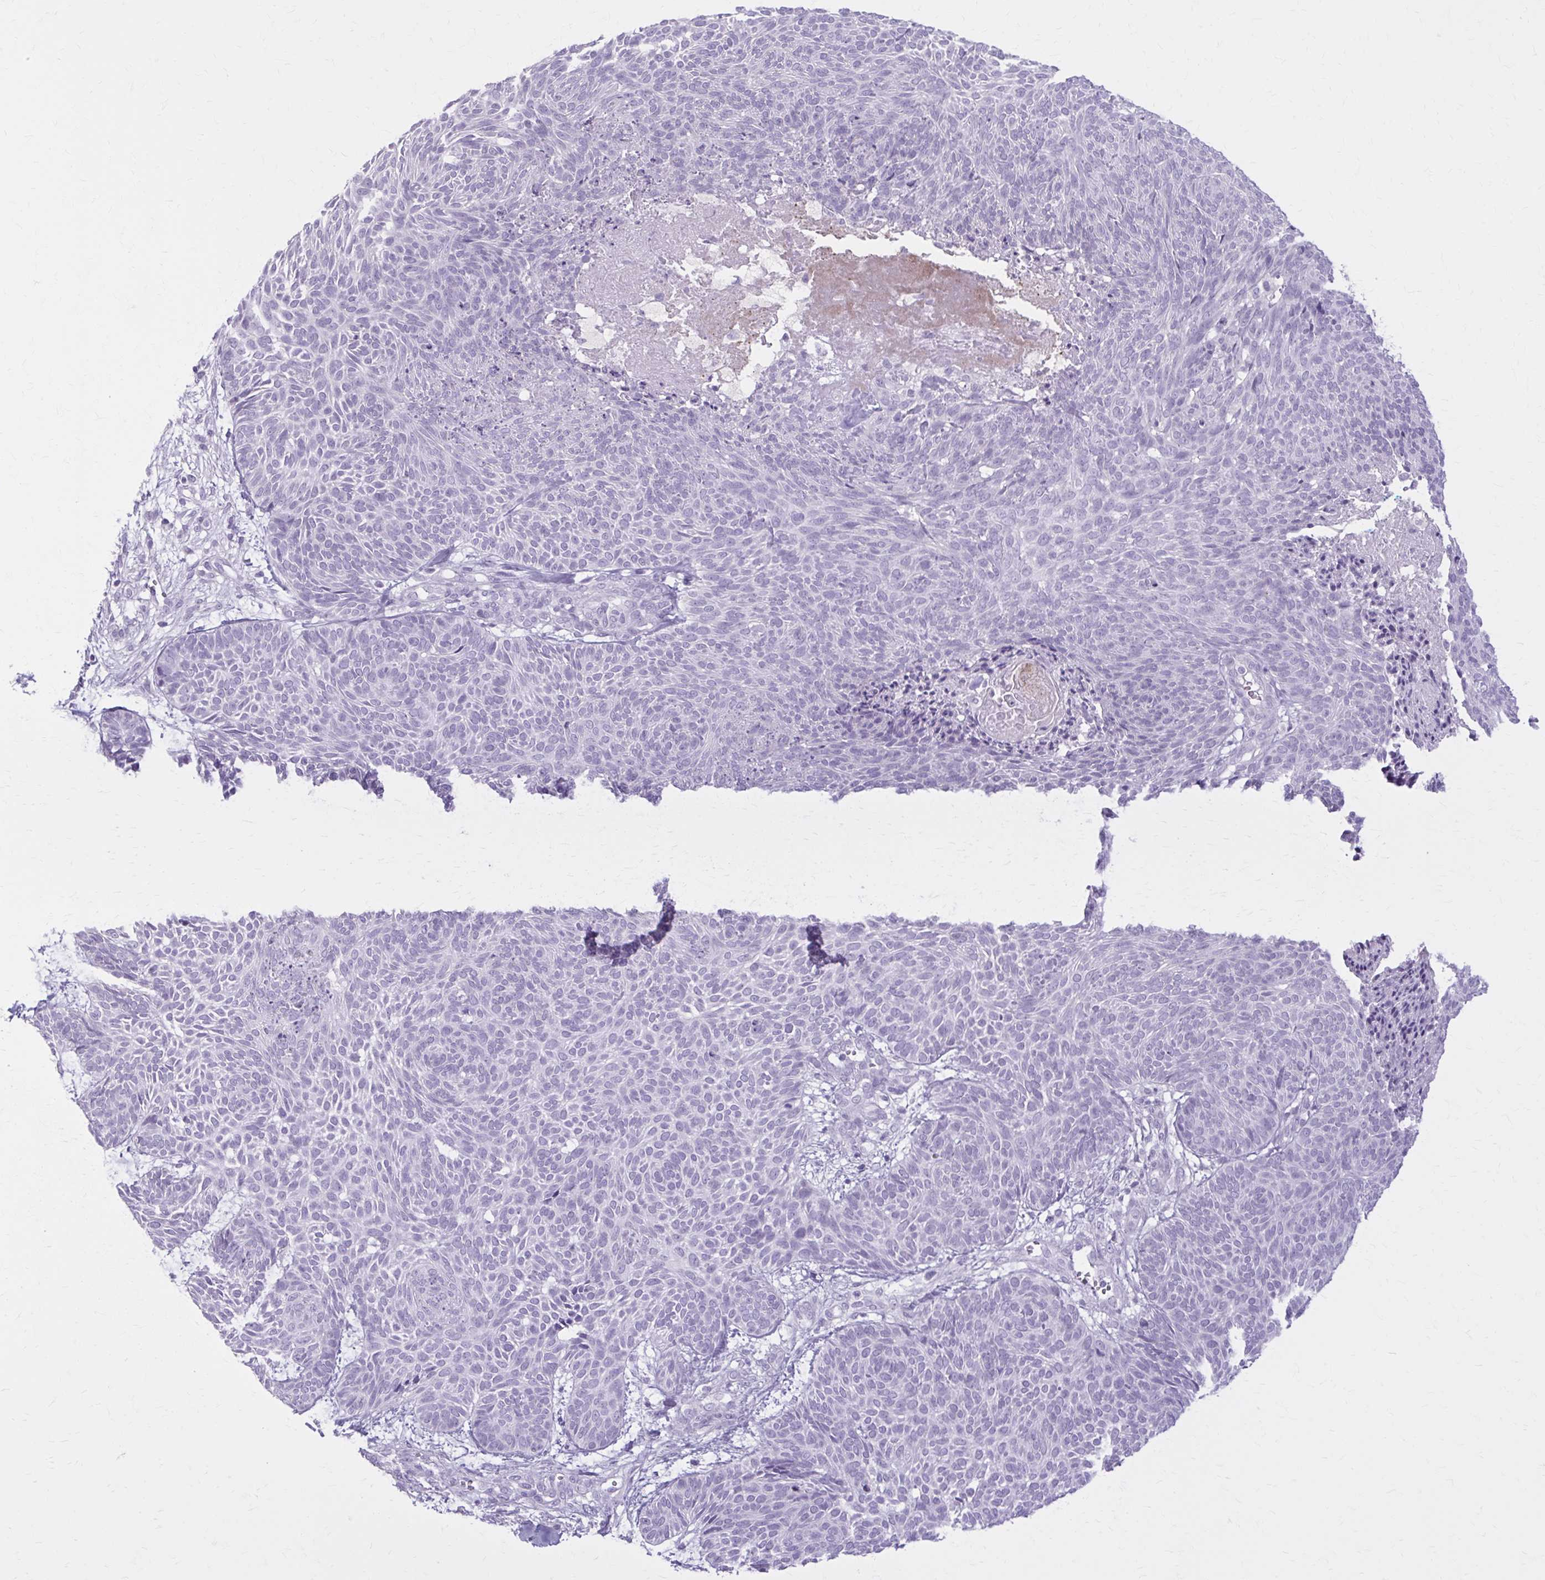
{"staining": {"intensity": "negative", "quantity": "none", "location": "none"}, "tissue": "skin cancer", "cell_type": "Tumor cells", "image_type": "cancer", "snomed": [{"axis": "morphology", "description": "Basal cell carcinoma"}, {"axis": "topography", "description": "Skin"}, {"axis": "topography", "description": "Skin of trunk"}], "caption": "The image reveals no staining of tumor cells in basal cell carcinoma (skin).", "gene": "OR4B1", "patient": {"sex": "male", "age": 74}}